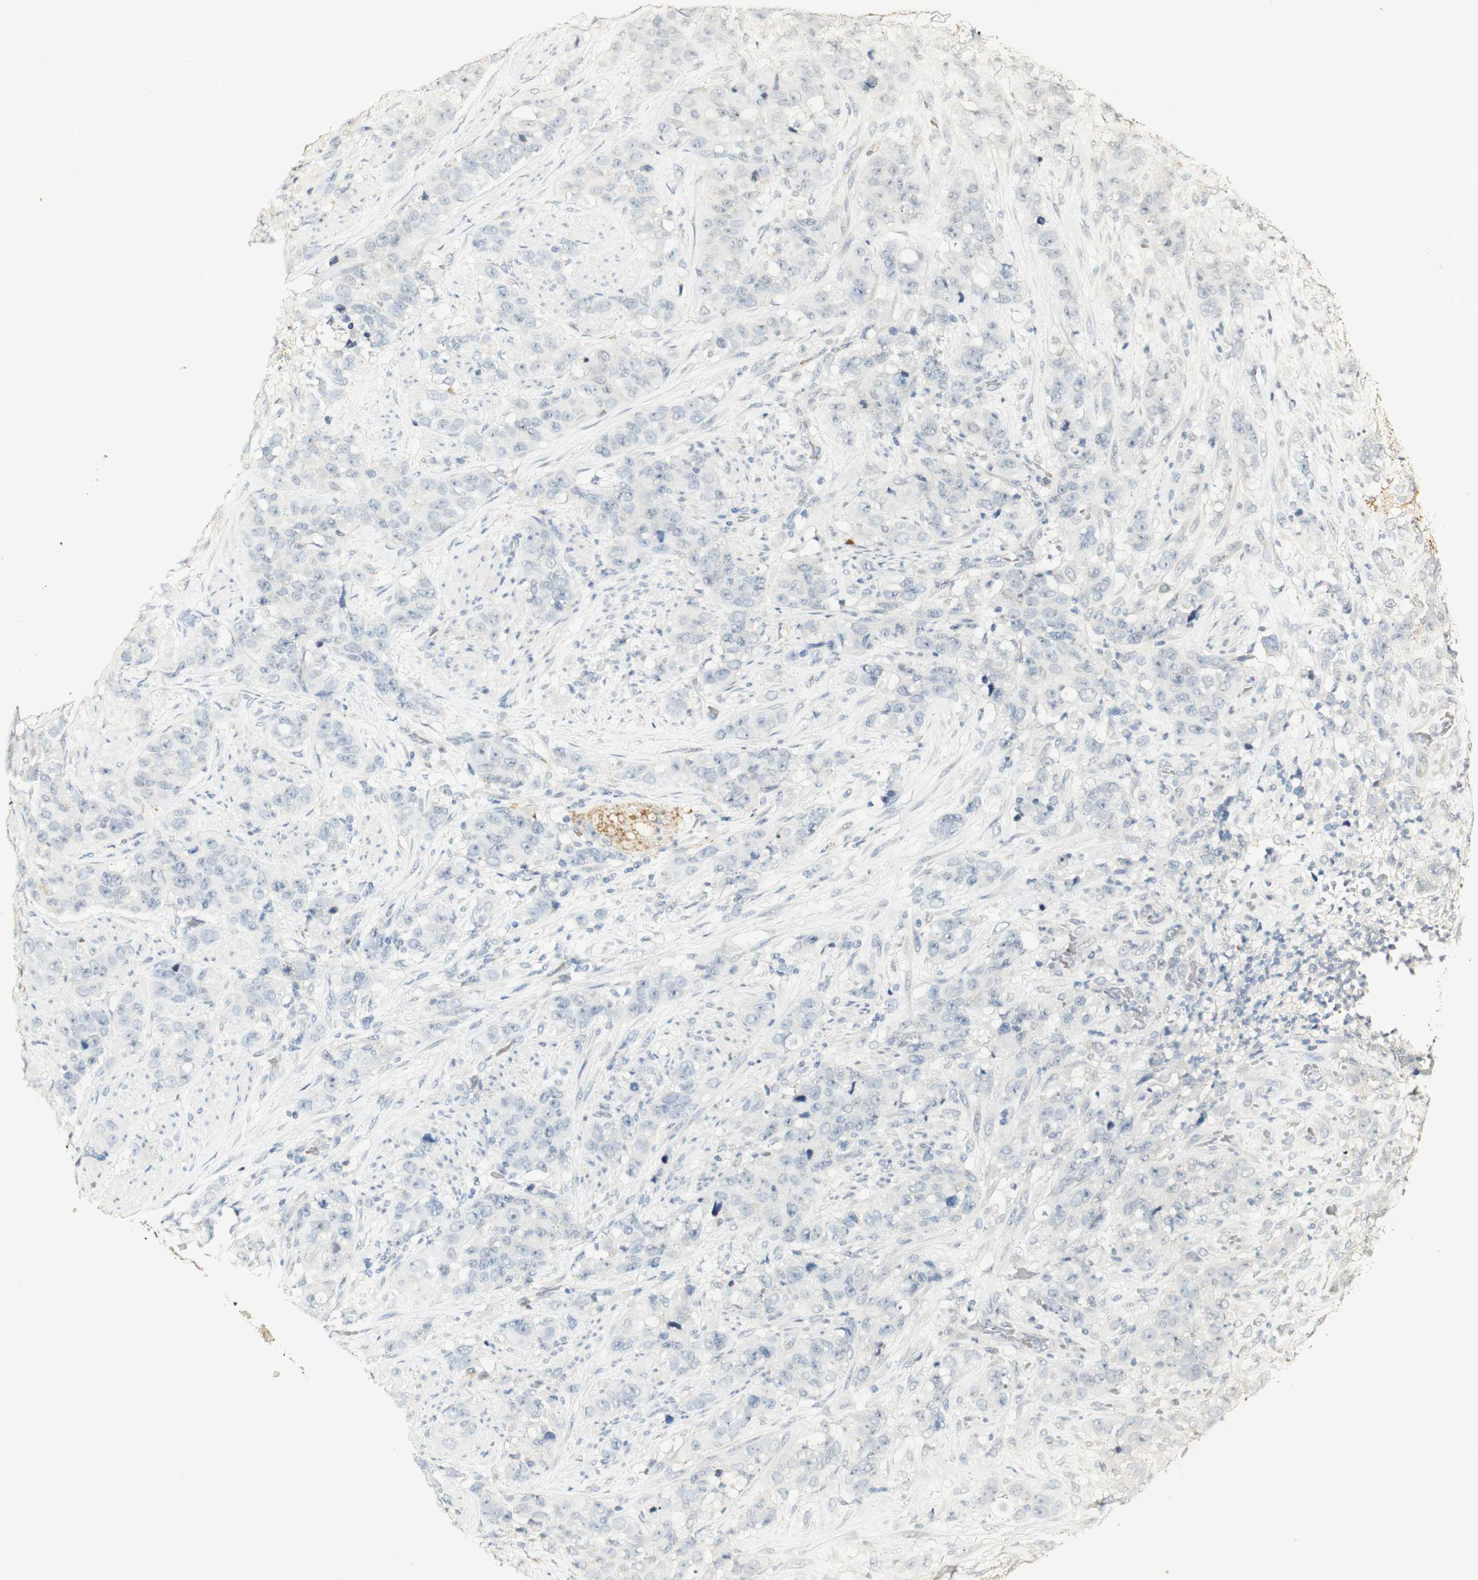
{"staining": {"intensity": "negative", "quantity": "none", "location": "none"}, "tissue": "stomach cancer", "cell_type": "Tumor cells", "image_type": "cancer", "snomed": [{"axis": "morphology", "description": "Adenocarcinoma, NOS"}, {"axis": "topography", "description": "Stomach"}], "caption": "IHC histopathology image of neoplastic tissue: adenocarcinoma (stomach) stained with DAB shows no significant protein positivity in tumor cells.", "gene": "SYT7", "patient": {"sex": "male", "age": 48}}